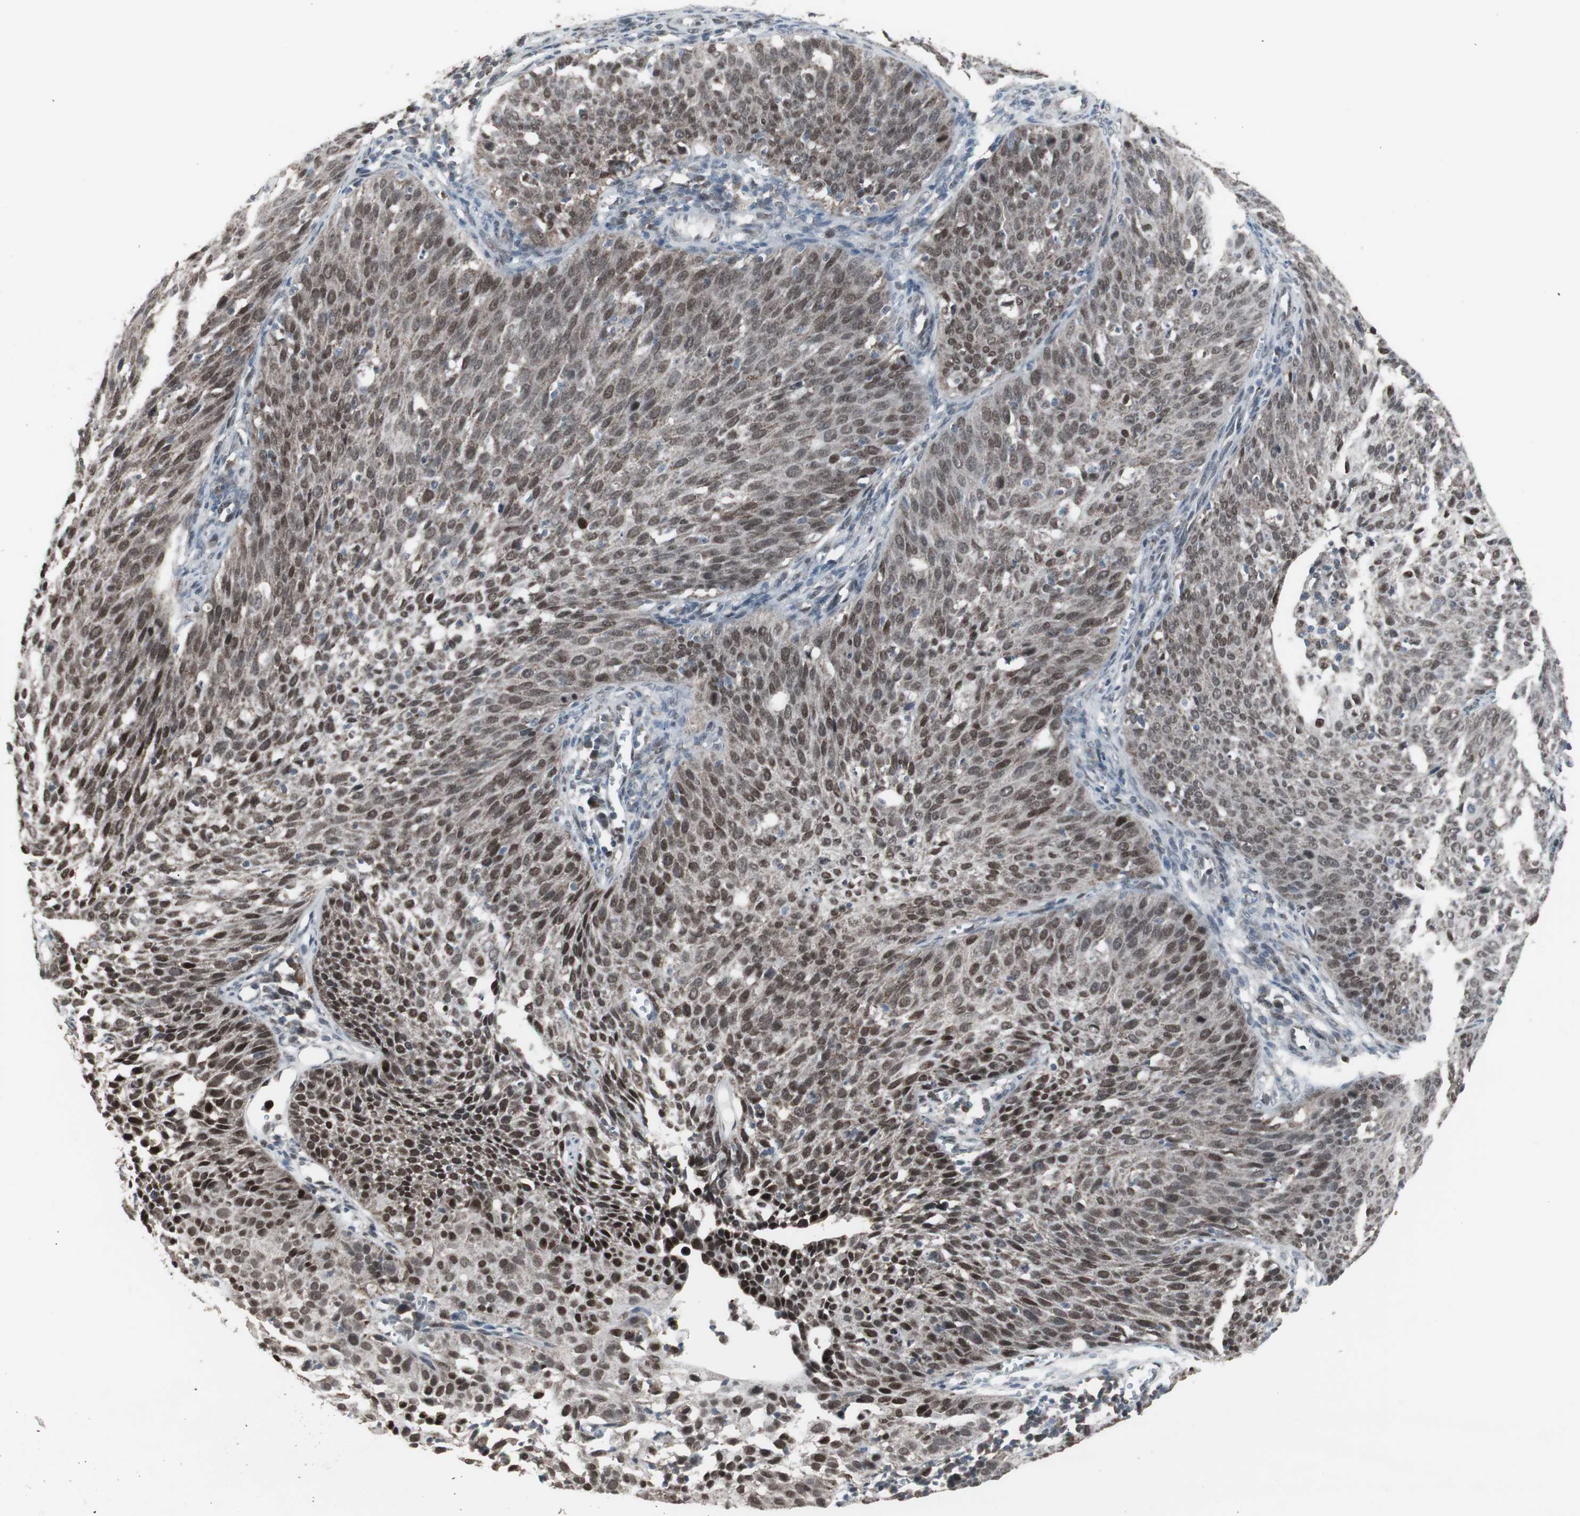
{"staining": {"intensity": "moderate", "quantity": ">75%", "location": "nuclear"}, "tissue": "cervical cancer", "cell_type": "Tumor cells", "image_type": "cancer", "snomed": [{"axis": "morphology", "description": "Squamous cell carcinoma, NOS"}, {"axis": "topography", "description": "Cervix"}], "caption": "Moderate nuclear positivity is present in about >75% of tumor cells in cervical squamous cell carcinoma.", "gene": "RXRA", "patient": {"sex": "female", "age": 38}}